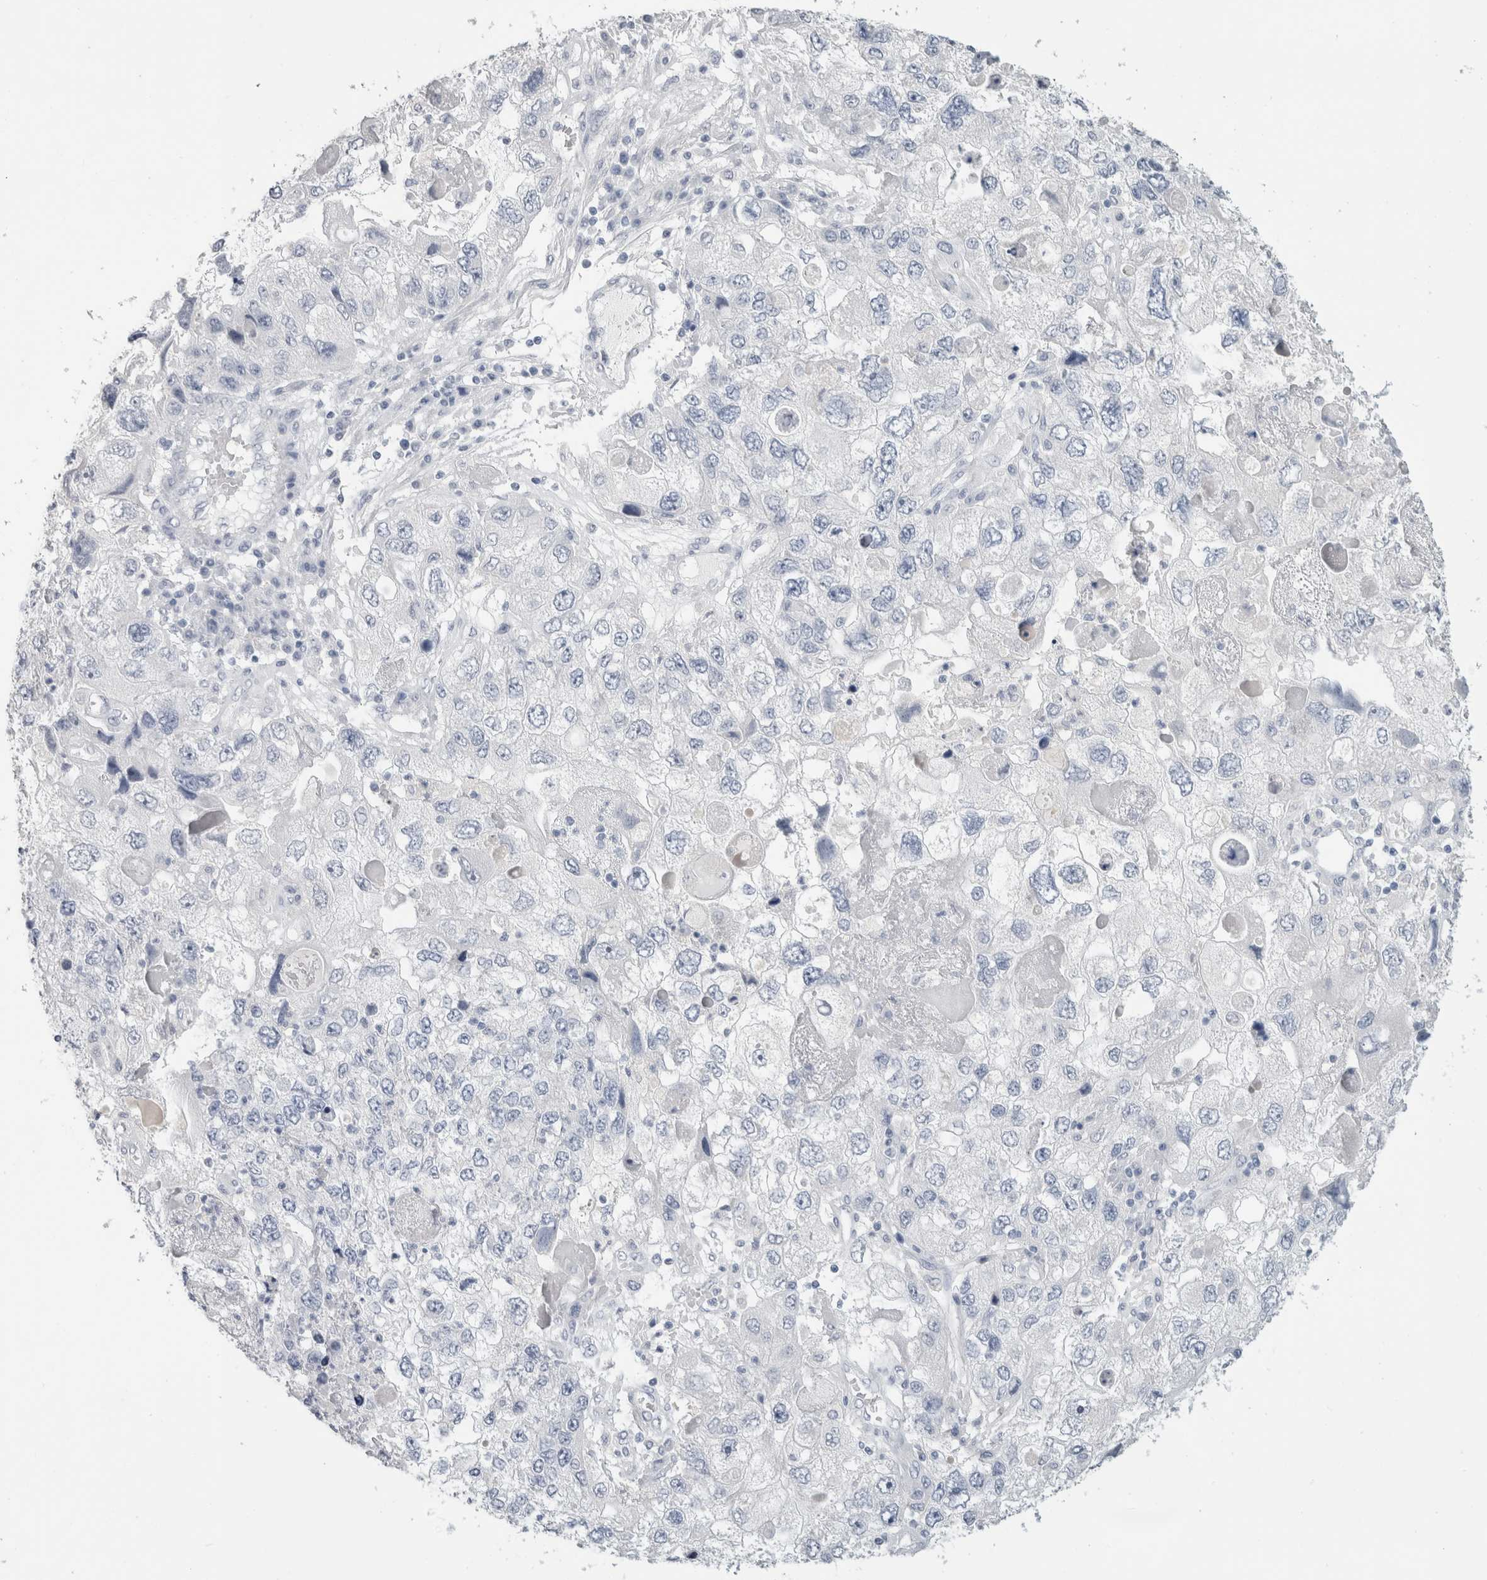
{"staining": {"intensity": "negative", "quantity": "none", "location": "none"}, "tissue": "endometrial cancer", "cell_type": "Tumor cells", "image_type": "cancer", "snomed": [{"axis": "morphology", "description": "Adenocarcinoma, NOS"}, {"axis": "topography", "description": "Endometrium"}], "caption": "Protein analysis of adenocarcinoma (endometrial) displays no significant staining in tumor cells. The staining is performed using DAB (3,3'-diaminobenzidine) brown chromogen with nuclei counter-stained in using hematoxylin.", "gene": "SLC6A1", "patient": {"sex": "female", "age": 49}}